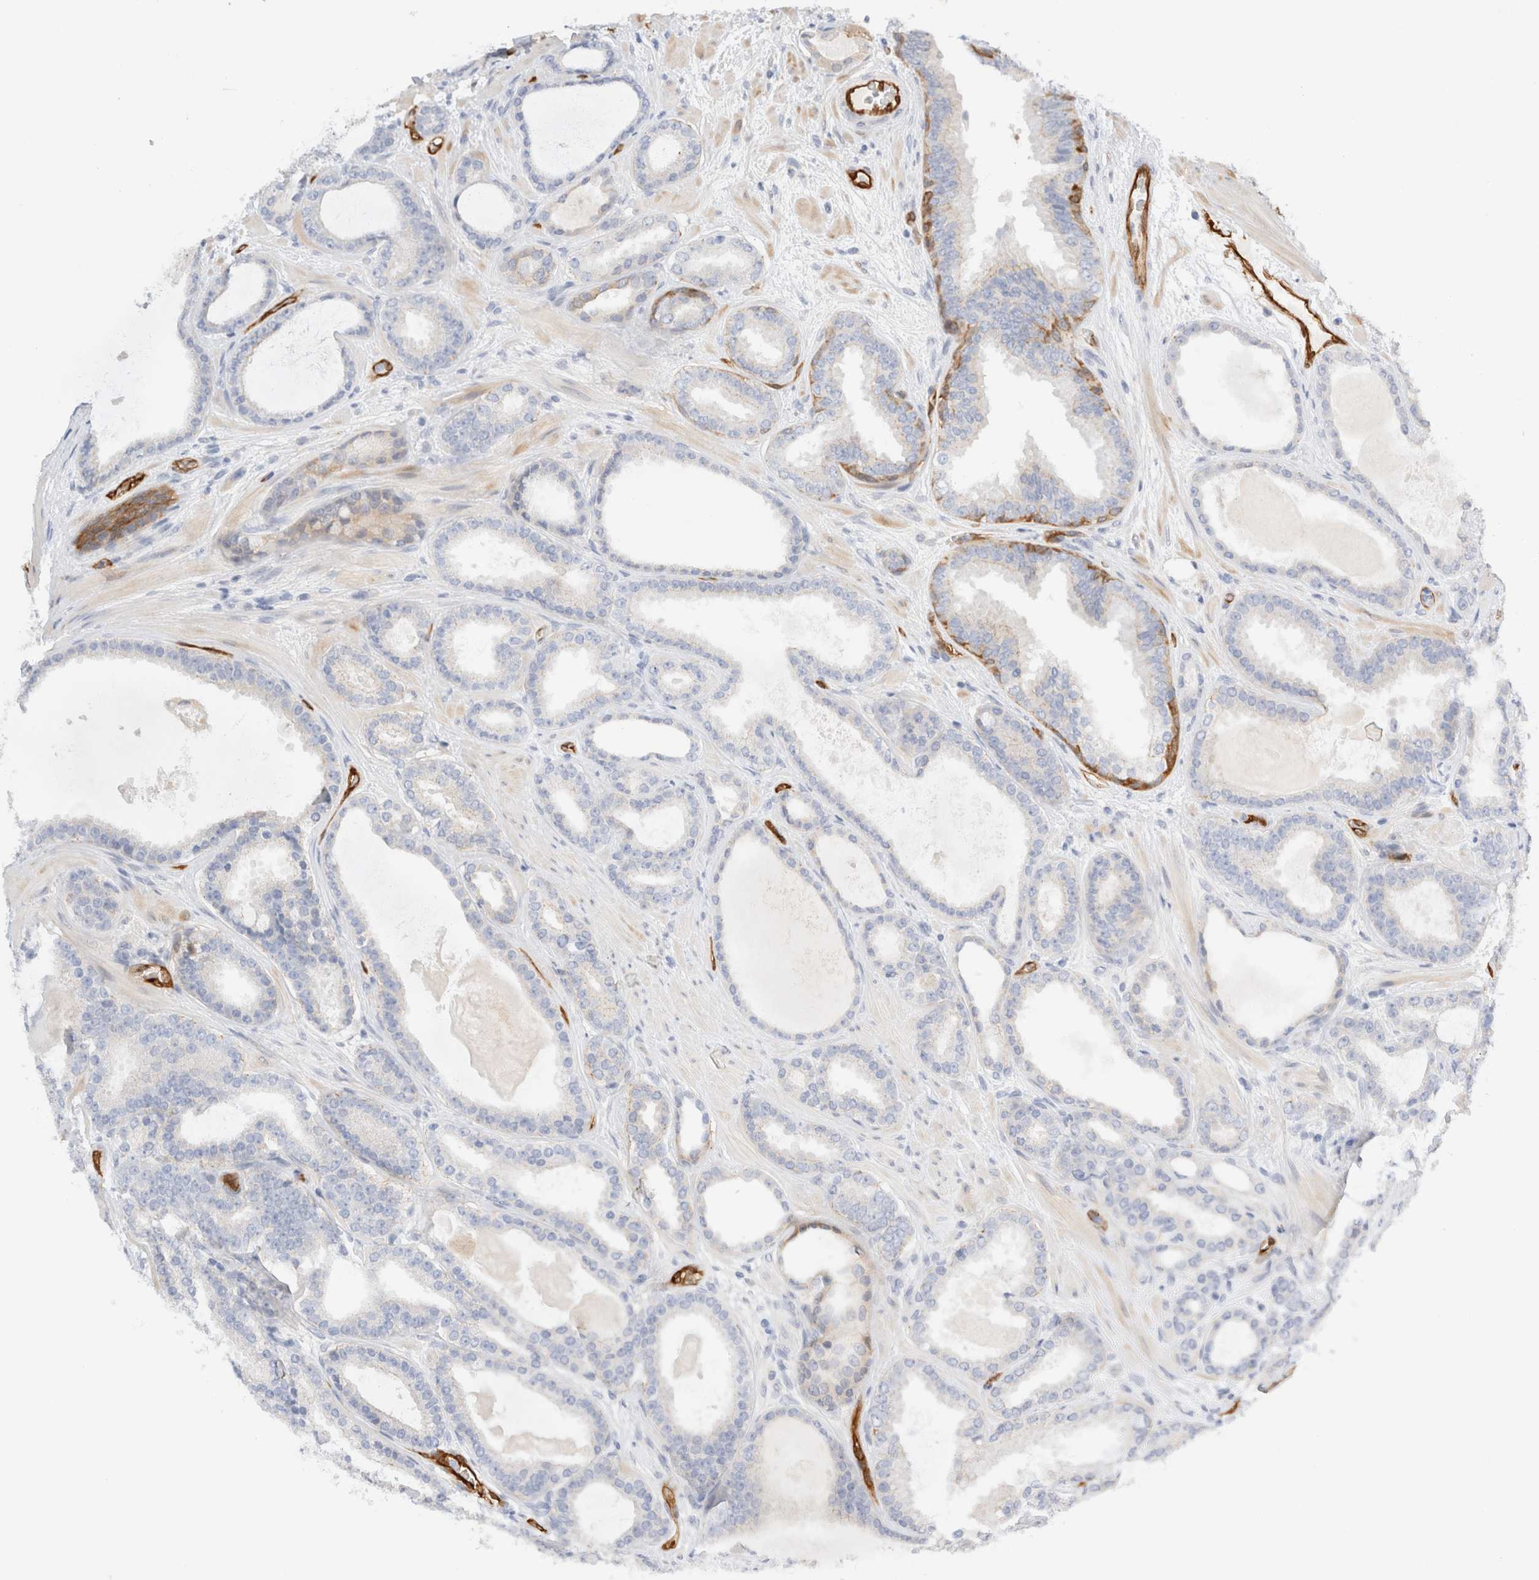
{"staining": {"intensity": "moderate", "quantity": "<25%", "location": "cytoplasmic/membranous"}, "tissue": "prostate cancer", "cell_type": "Tumor cells", "image_type": "cancer", "snomed": [{"axis": "morphology", "description": "Adenocarcinoma, High grade"}, {"axis": "topography", "description": "Prostate"}], "caption": "Immunohistochemistry (IHC) photomicrograph of adenocarcinoma (high-grade) (prostate) stained for a protein (brown), which exhibits low levels of moderate cytoplasmic/membranous expression in approximately <25% of tumor cells.", "gene": "LMCD1", "patient": {"sex": "male", "age": 60}}